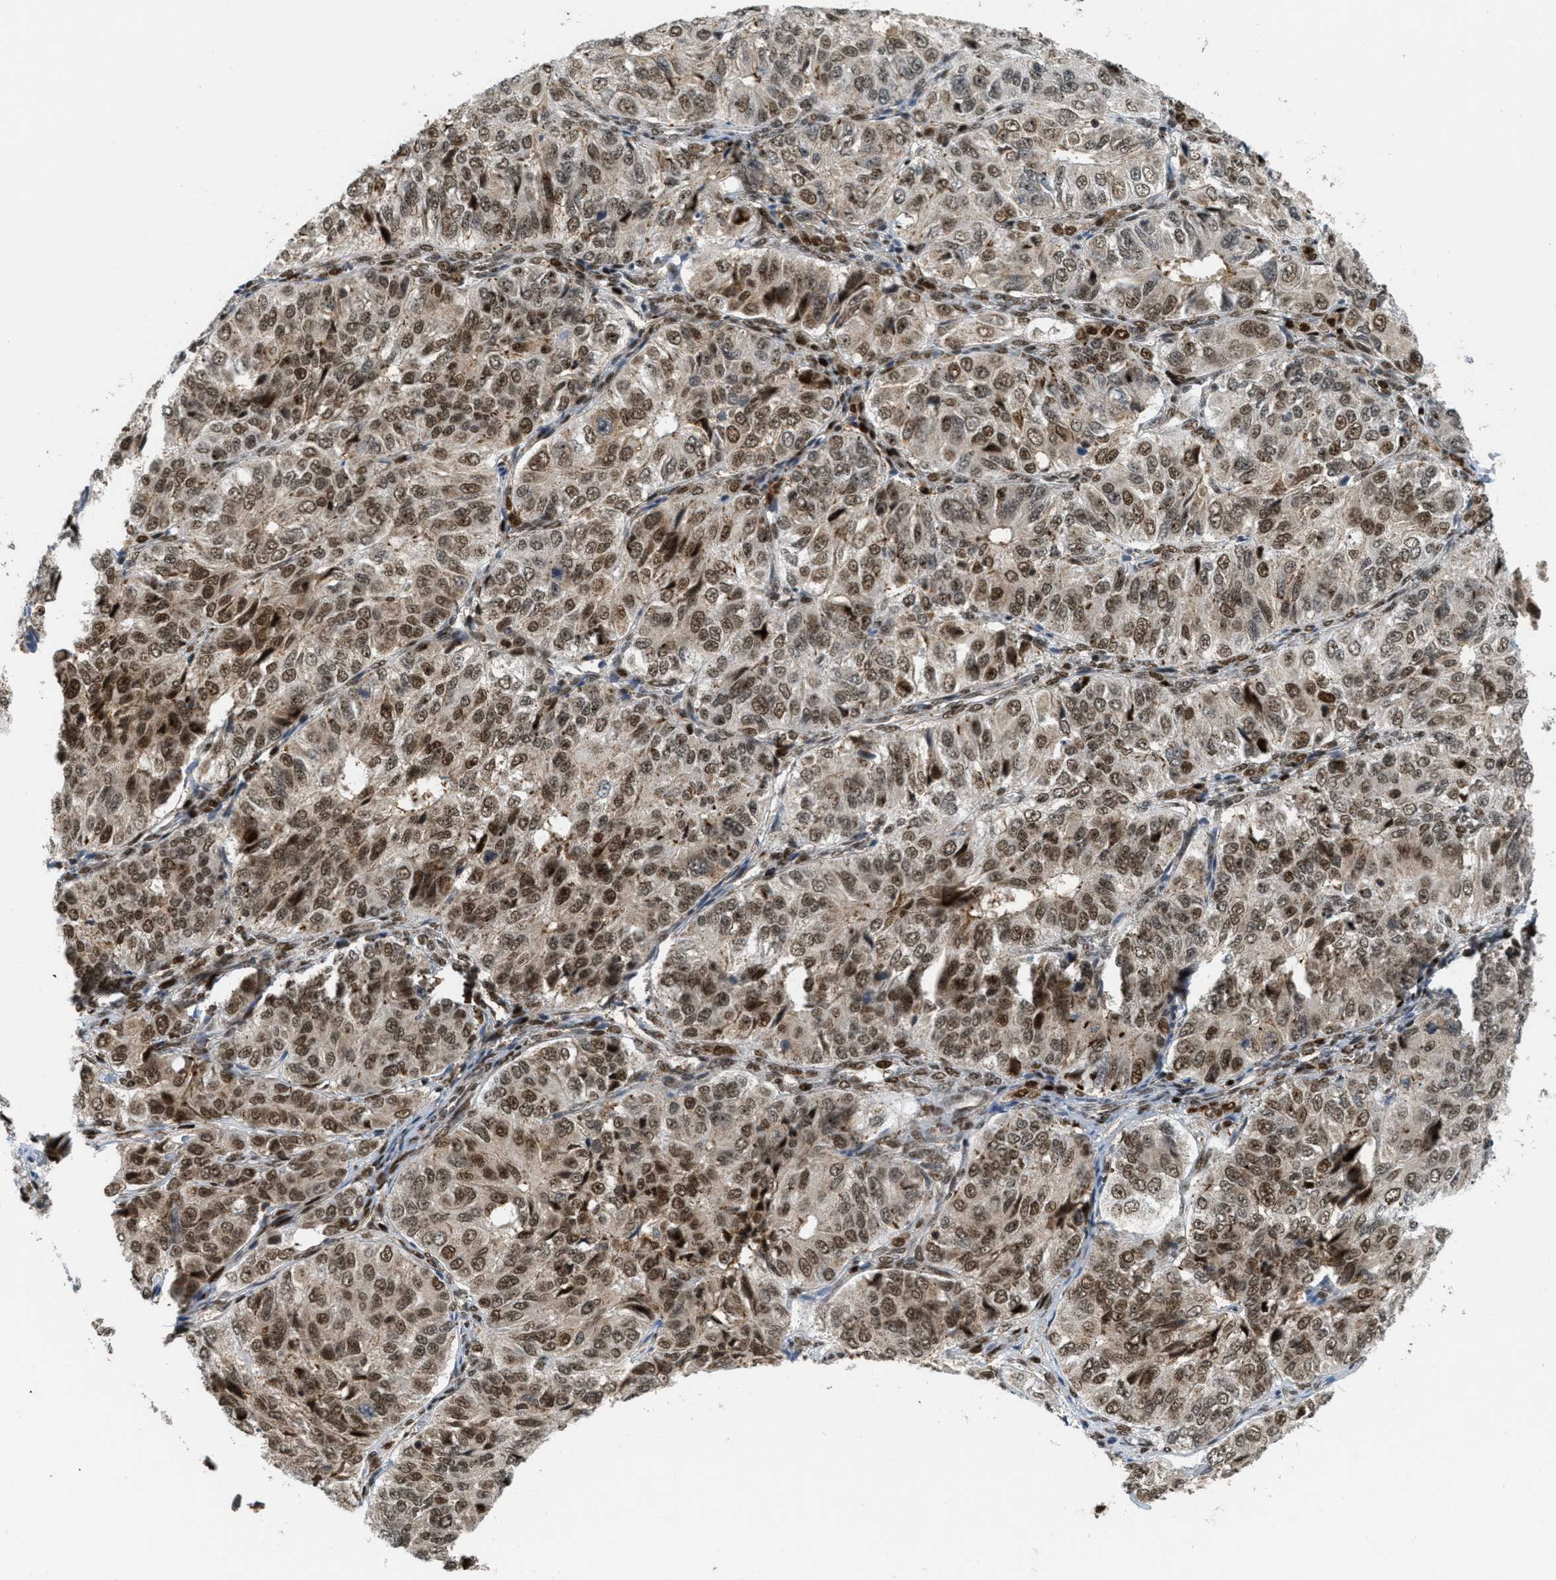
{"staining": {"intensity": "moderate", "quantity": ">75%", "location": "cytoplasmic/membranous,nuclear"}, "tissue": "ovarian cancer", "cell_type": "Tumor cells", "image_type": "cancer", "snomed": [{"axis": "morphology", "description": "Carcinoma, endometroid"}, {"axis": "topography", "description": "Ovary"}], "caption": "Immunohistochemistry (IHC) (DAB) staining of human ovarian endometroid carcinoma displays moderate cytoplasmic/membranous and nuclear protein expression in approximately >75% of tumor cells.", "gene": "TLK1", "patient": {"sex": "female", "age": 51}}